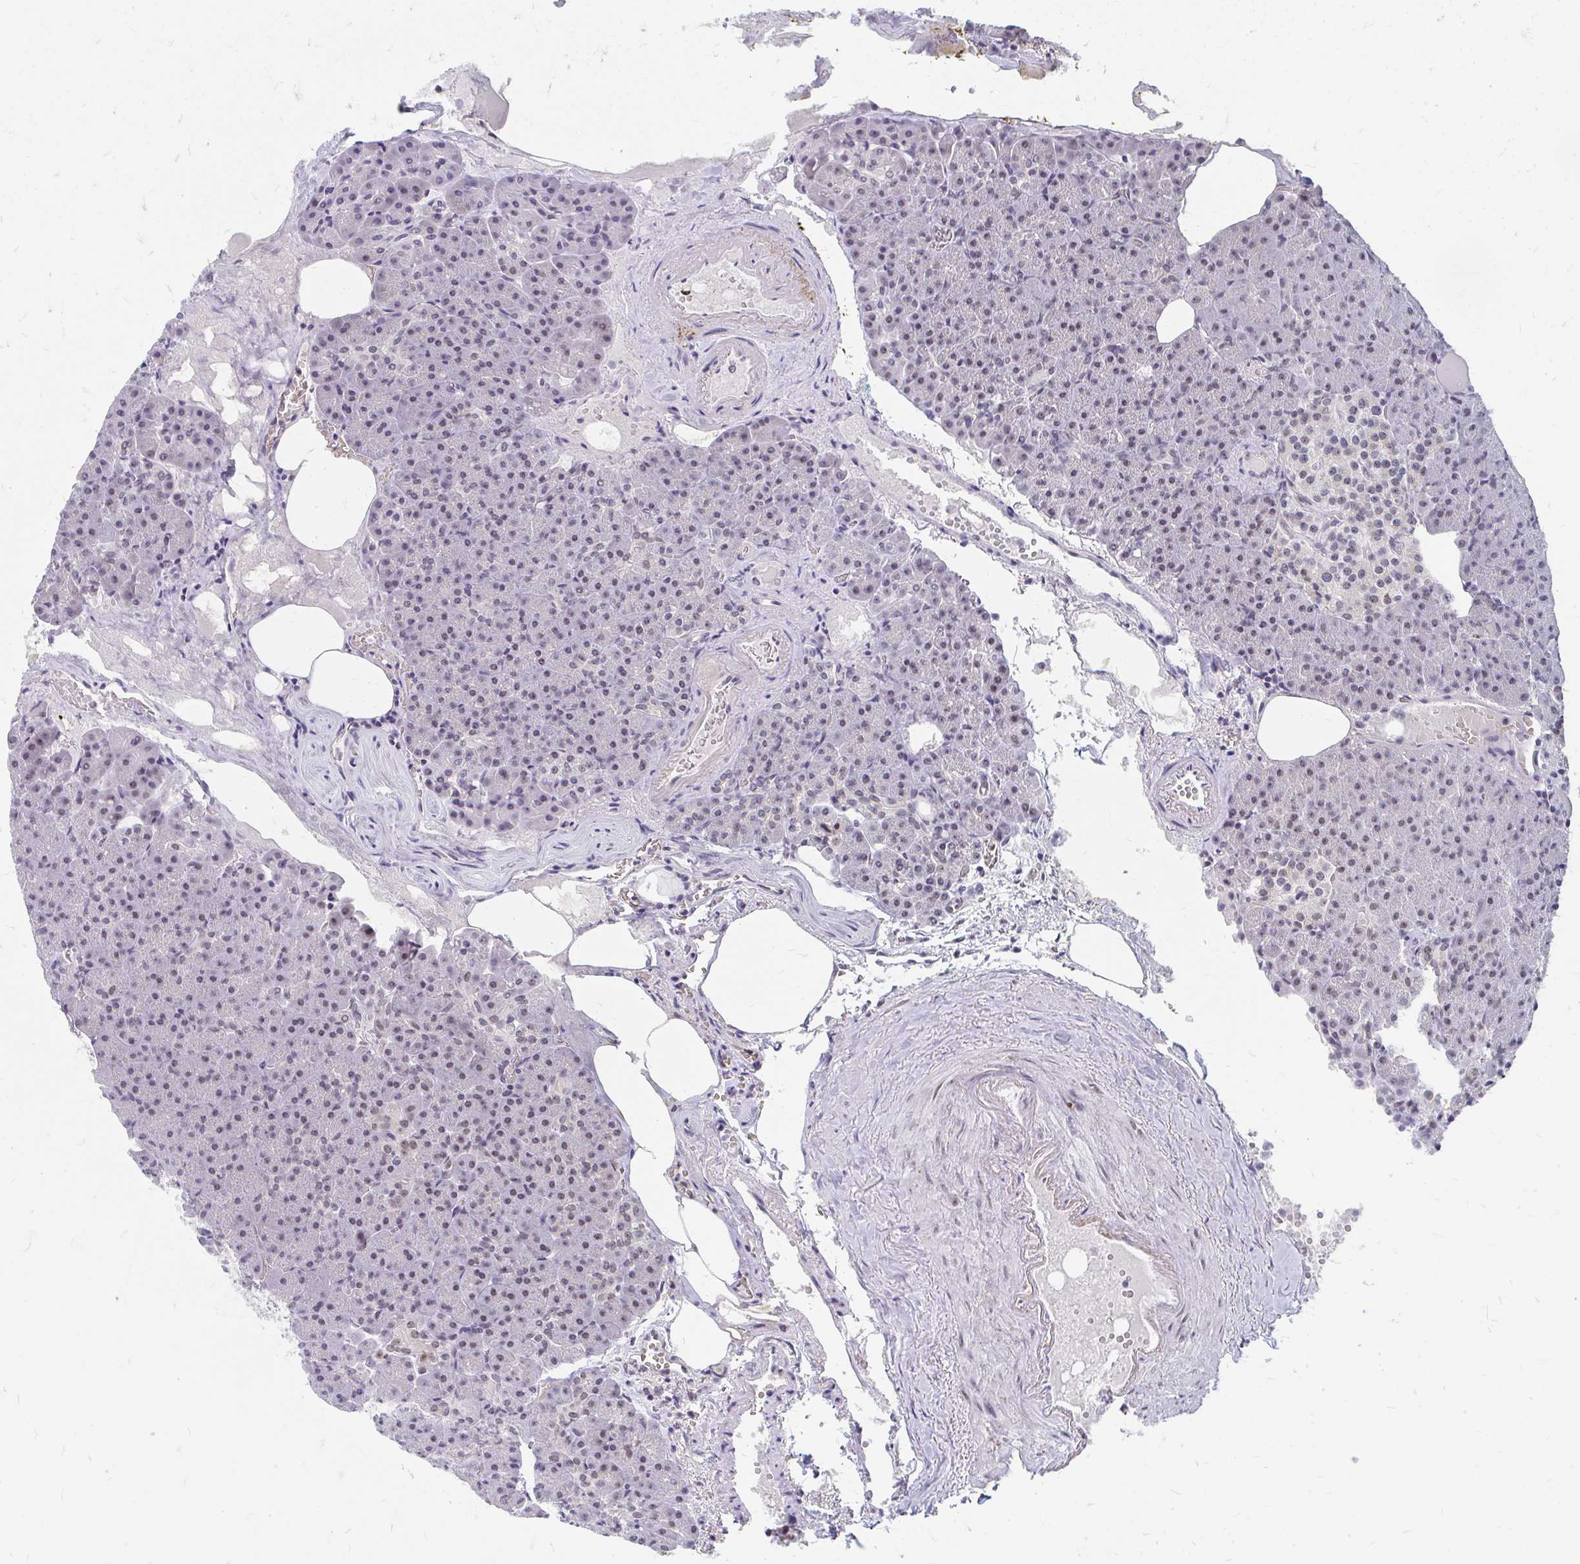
{"staining": {"intensity": "moderate", "quantity": "25%-75%", "location": "nuclear"}, "tissue": "pancreas", "cell_type": "Exocrine glandular cells", "image_type": "normal", "snomed": [{"axis": "morphology", "description": "Normal tissue, NOS"}, {"axis": "topography", "description": "Pancreas"}], "caption": "Pancreas stained for a protein (brown) exhibits moderate nuclear positive positivity in about 25%-75% of exocrine glandular cells.", "gene": "GTF2H1", "patient": {"sex": "female", "age": 74}}